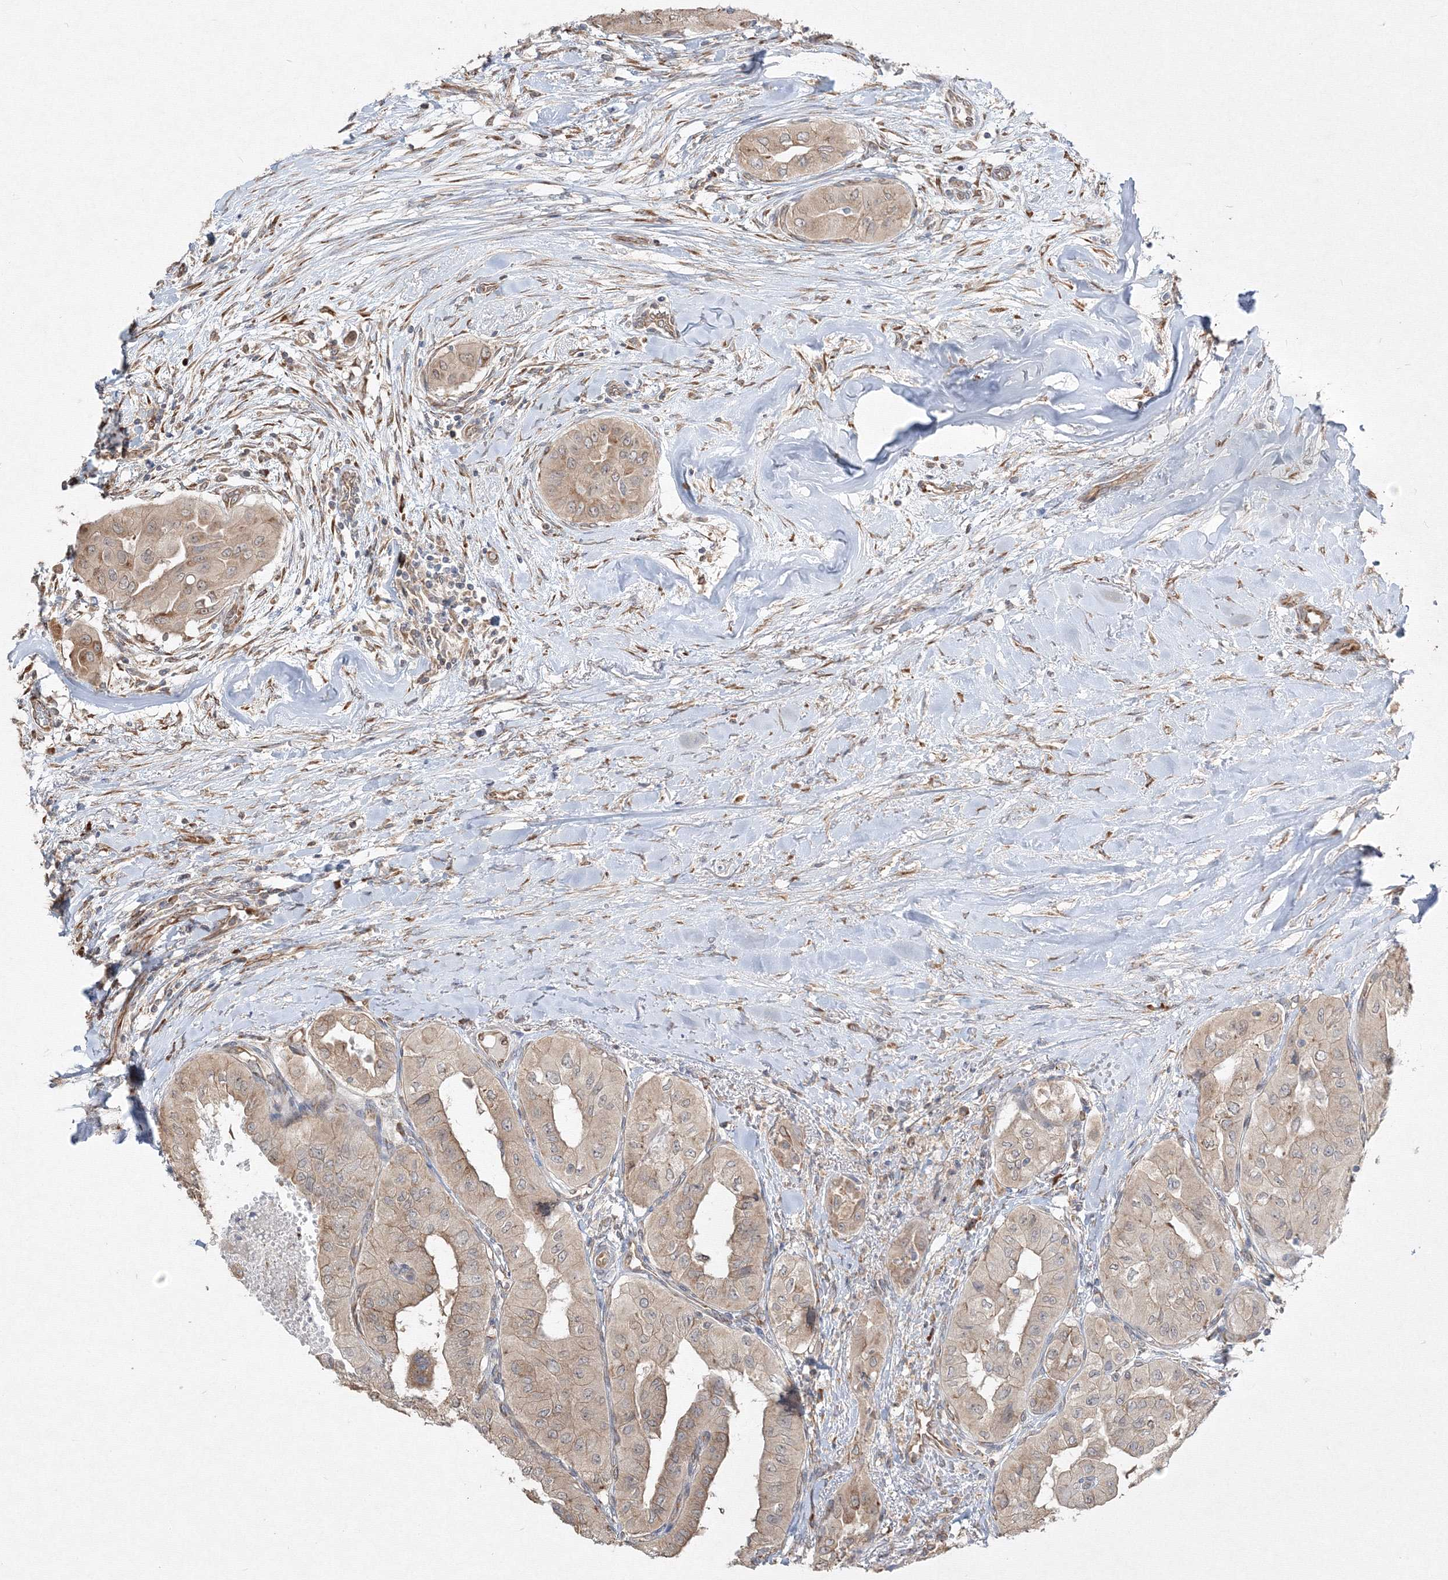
{"staining": {"intensity": "weak", "quantity": ">75%", "location": "cytoplasmic/membranous"}, "tissue": "thyroid cancer", "cell_type": "Tumor cells", "image_type": "cancer", "snomed": [{"axis": "morphology", "description": "Papillary adenocarcinoma, NOS"}, {"axis": "topography", "description": "Thyroid gland"}], "caption": "Immunohistochemistry image of neoplastic tissue: thyroid cancer (papillary adenocarcinoma) stained using IHC displays low levels of weak protein expression localized specifically in the cytoplasmic/membranous of tumor cells, appearing as a cytoplasmic/membranous brown color.", "gene": "FBXL8", "patient": {"sex": "female", "age": 59}}